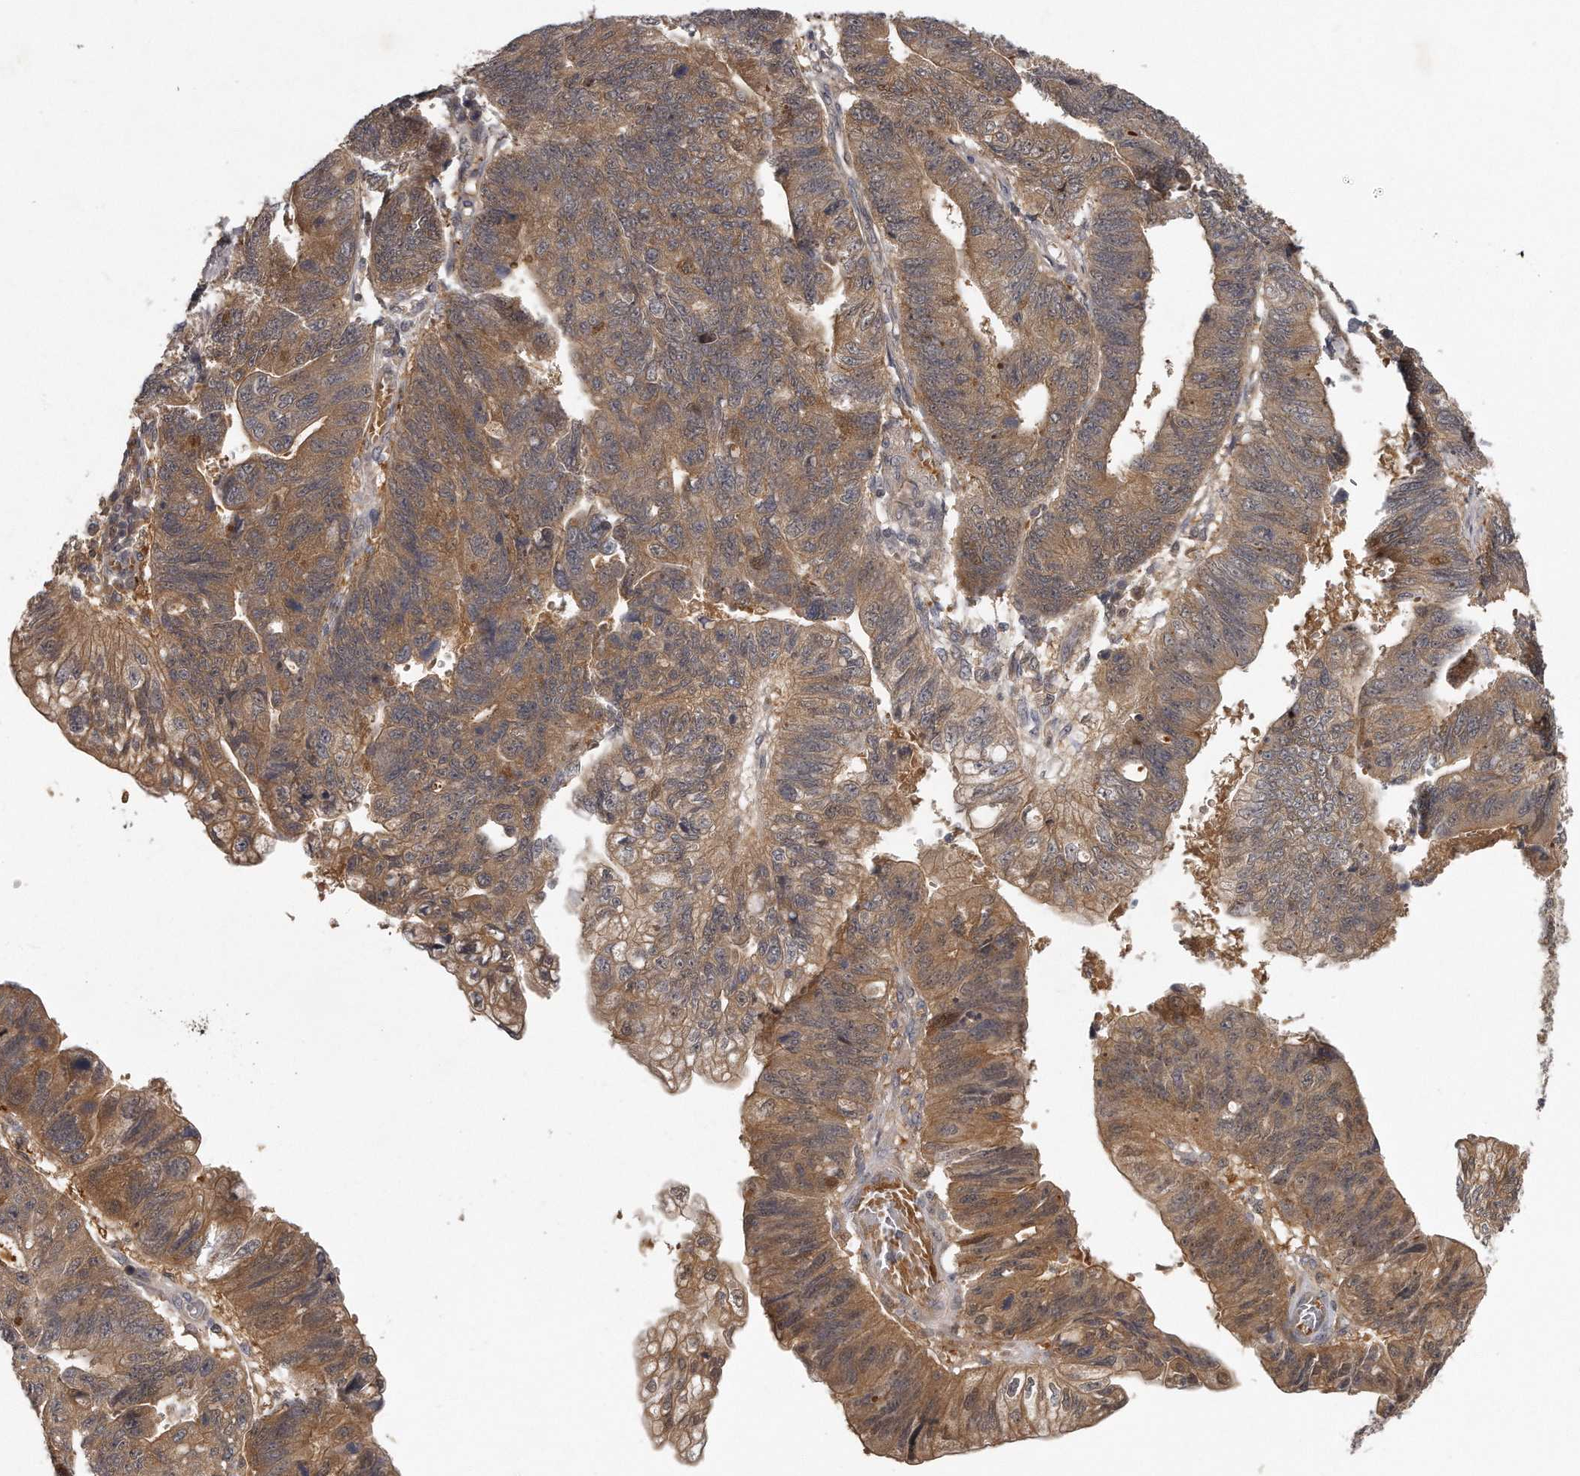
{"staining": {"intensity": "moderate", "quantity": ">75%", "location": "cytoplasmic/membranous"}, "tissue": "stomach cancer", "cell_type": "Tumor cells", "image_type": "cancer", "snomed": [{"axis": "morphology", "description": "Adenocarcinoma, NOS"}, {"axis": "topography", "description": "Stomach"}], "caption": "DAB (3,3'-diaminobenzidine) immunohistochemical staining of human stomach cancer demonstrates moderate cytoplasmic/membranous protein staining in approximately >75% of tumor cells. (DAB (3,3'-diaminobenzidine) IHC, brown staining for protein, blue staining for nuclei).", "gene": "GGCT", "patient": {"sex": "male", "age": 59}}